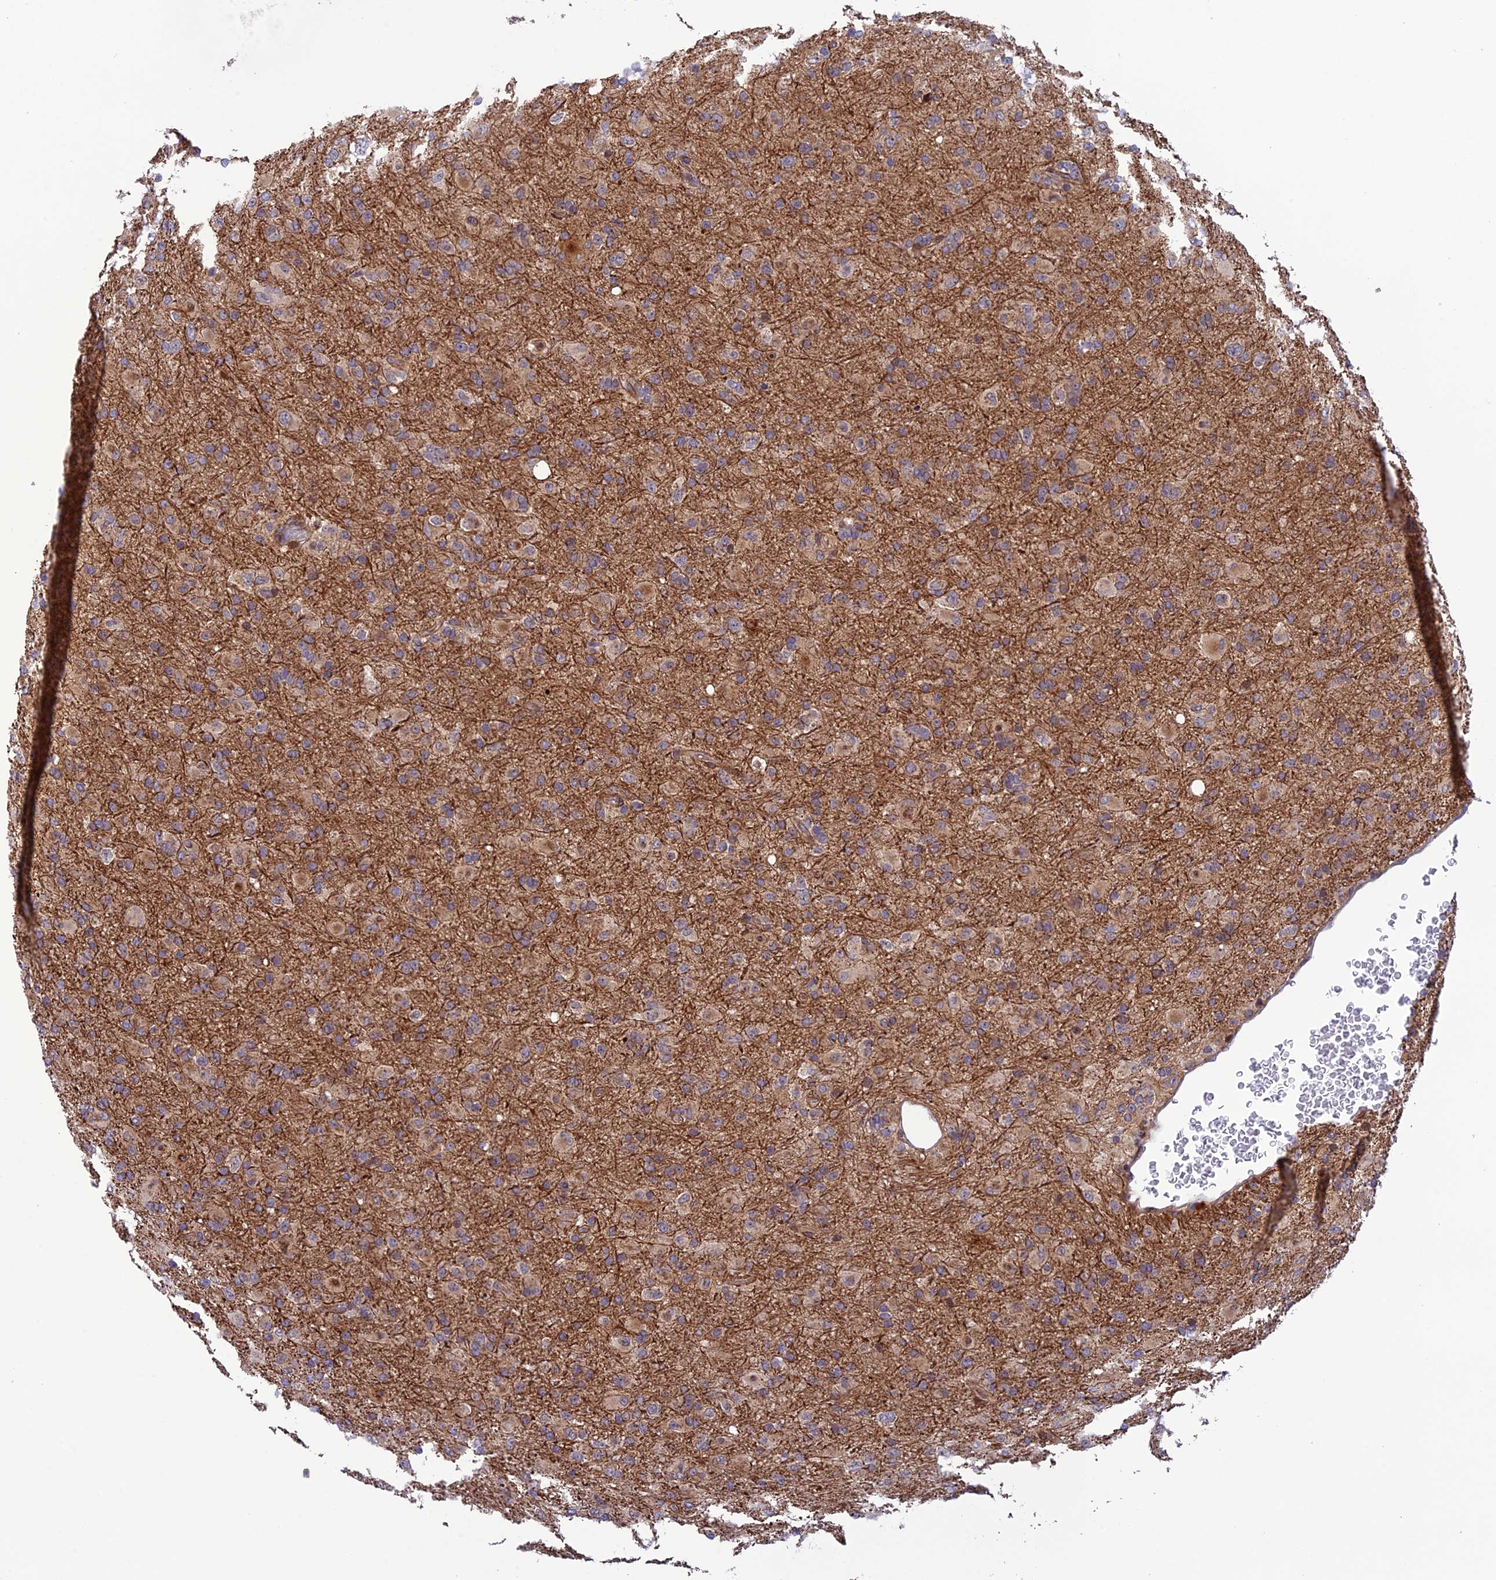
{"staining": {"intensity": "moderate", "quantity": "<25%", "location": "cytoplasmic/membranous"}, "tissue": "glioma", "cell_type": "Tumor cells", "image_type": "cancer", "snomed": [{"axis": "morphology", "description": "Glioma, malignant, Low grade"}, {"axis": "topography", "description": "Brain"}], "caption": "A low amount of moderate cytoplasmic/membranous staining is seen in about <25% of tumor cells in glioma tissue.", "gene": "SMIM7", "patient": {"sex": "male", "age": 65}}